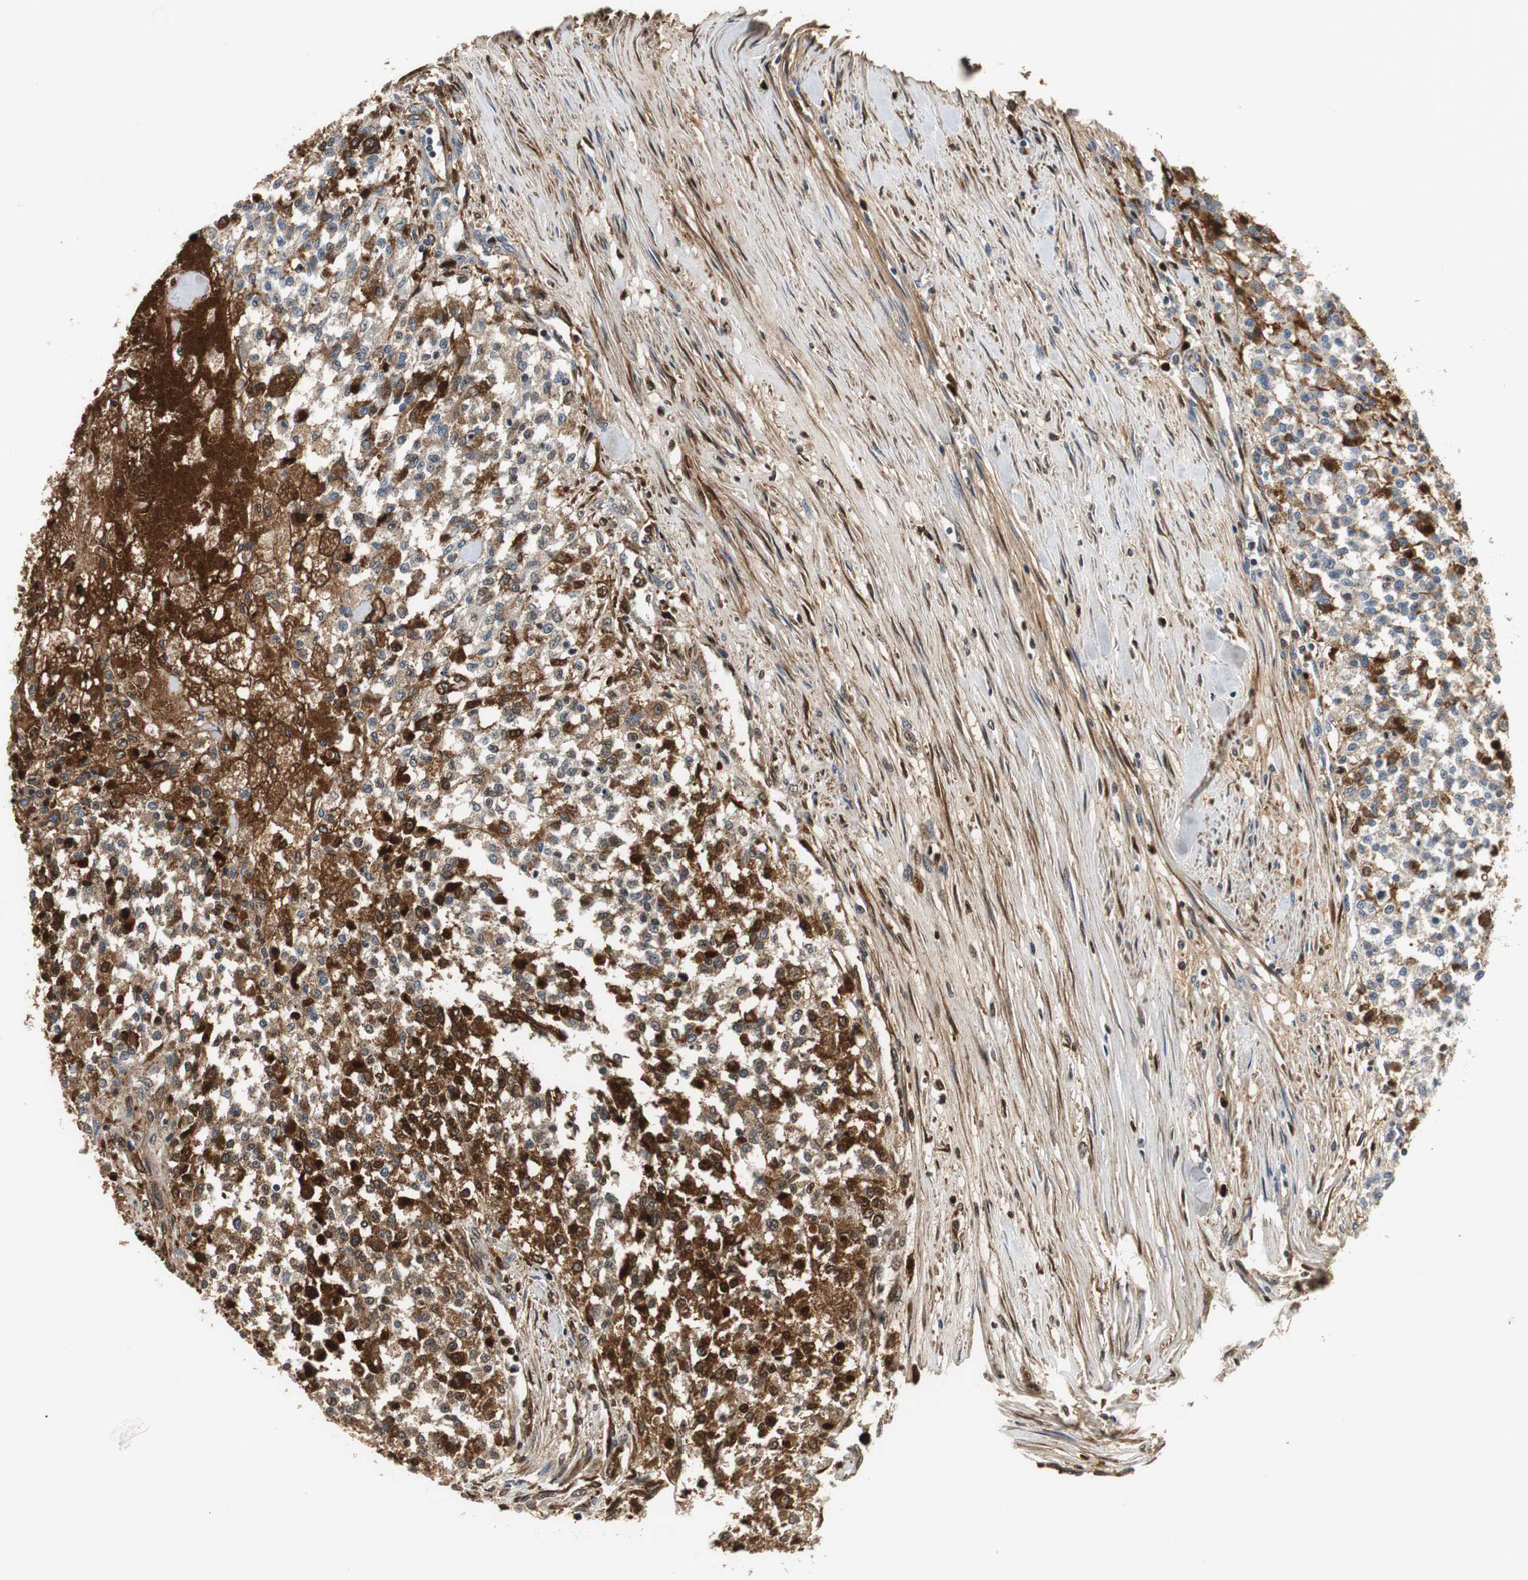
{"staining": {"intensity": "moderate", "quantity": "25%-75%", "location": "cytoplasmic/membranous,nuclear"}, "tissue": "testis cancer", "cell_type": "Tumor cells", "image_type": "cancer", "snomed": [{"axis": "morphology", "description": "Seminoma, NOS"}, {"axis": "topography", "description": "Testis"}], "caption": "Testis cancer (seminoma) stained with a protein marker exhibits moderate staining in tumor cells.", "gene": "ORM1", "patient": {"sex": "male", "age": 59}}